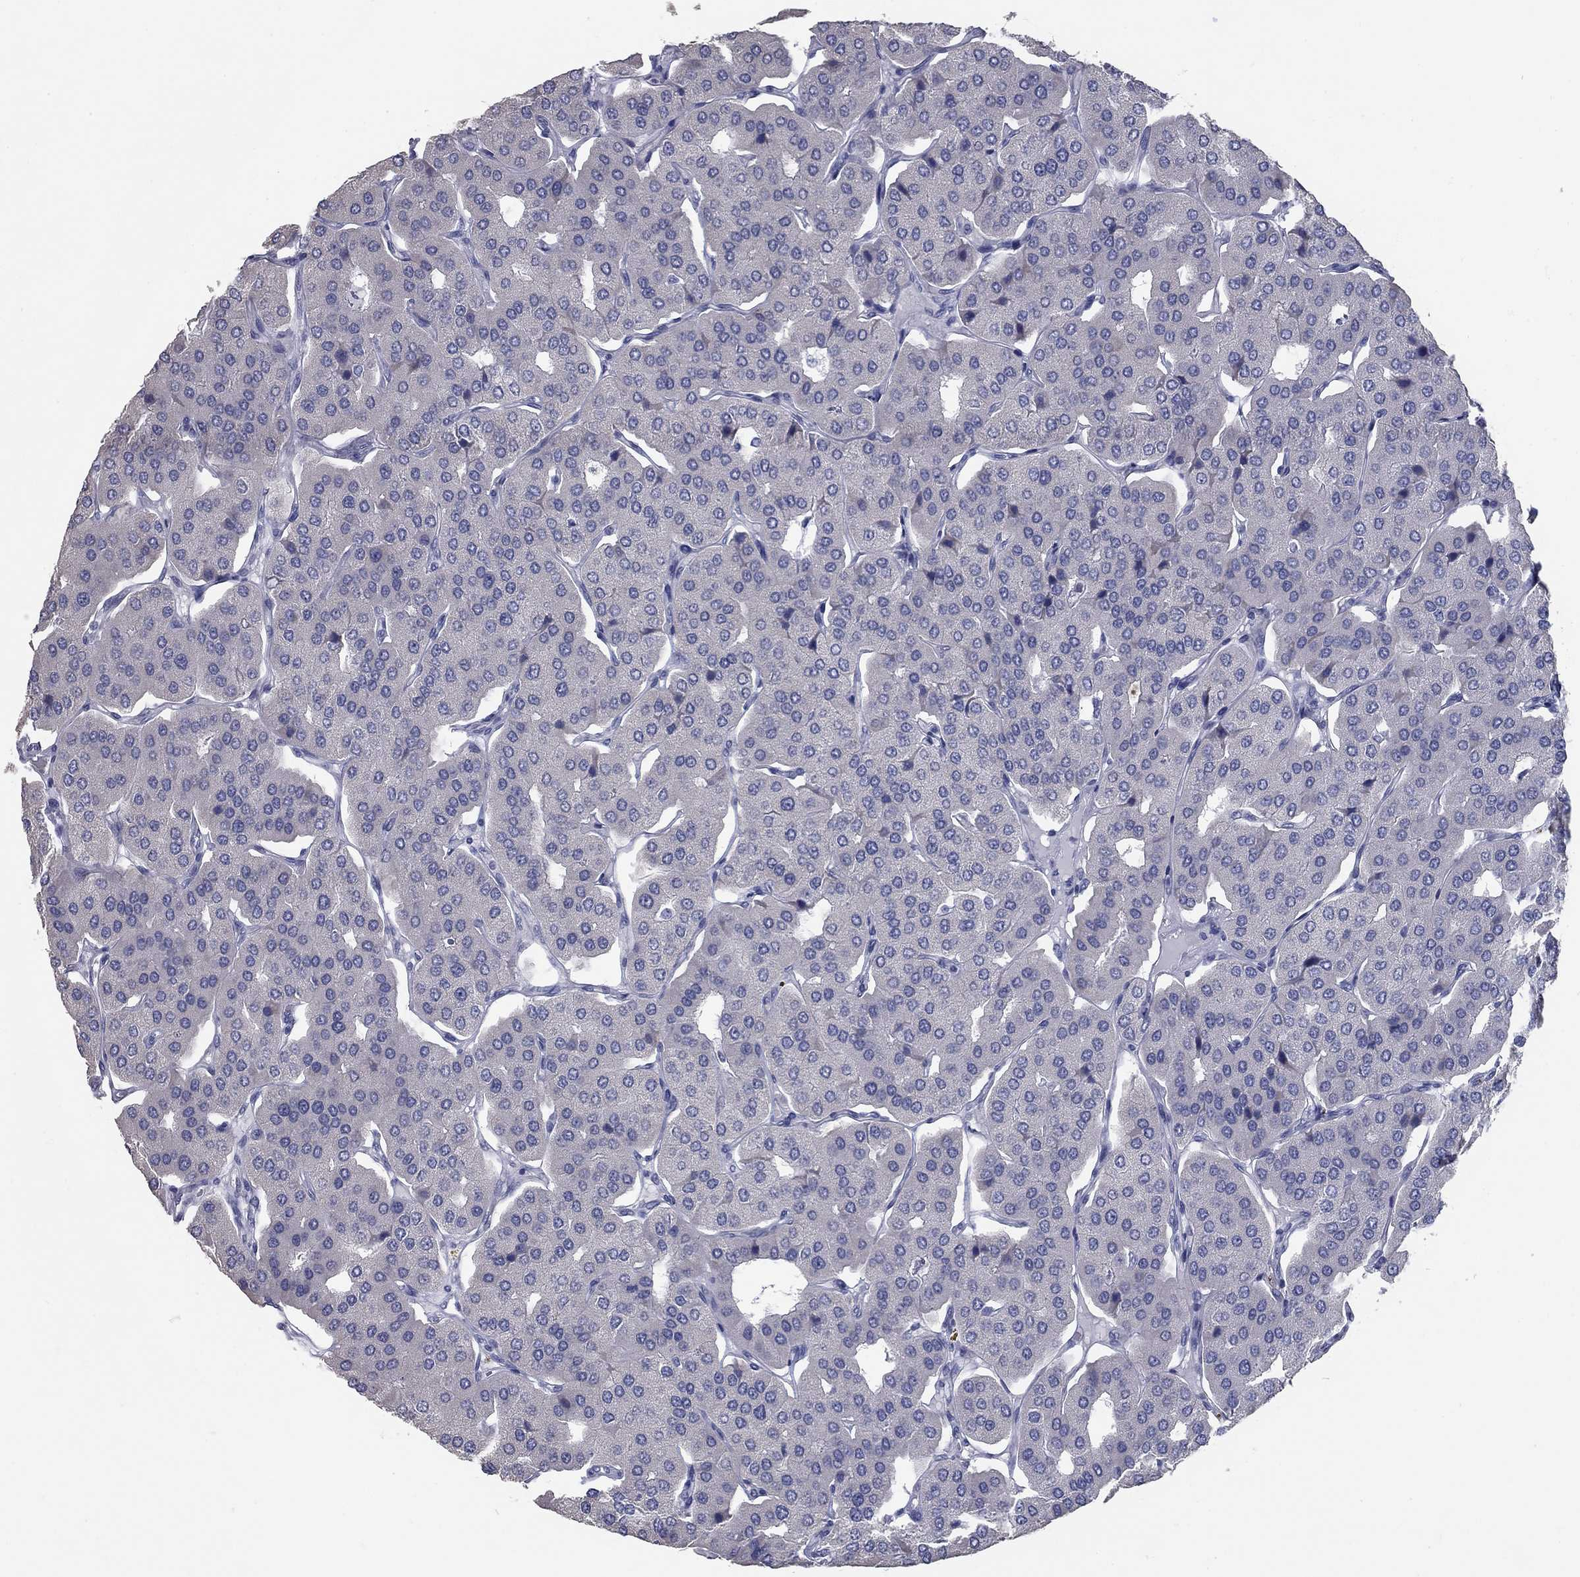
{"staining": {"intensity": "negative", "quantity": "none", "location": "none"}, "tissue": "parathyroid gland", "cell_type": "Glandular cells", "image_type": "normal", "snomed": [{"axis": "morphology", "description": "Normal tissue, NOS"}, {"axis": "morphology", "description": "Adenoma, NOS"}, {"axis": "topography", "description": "Parathyroid gland"}], "caption": "Glandular cells show no significant positivity in benign parathyroid gland. (DAB immunohistochemistry (IHC) visualized using brightfield microscopy, high magnification).", "gene": "TAC1", "patient": {"sex": "female", "age": 86}}